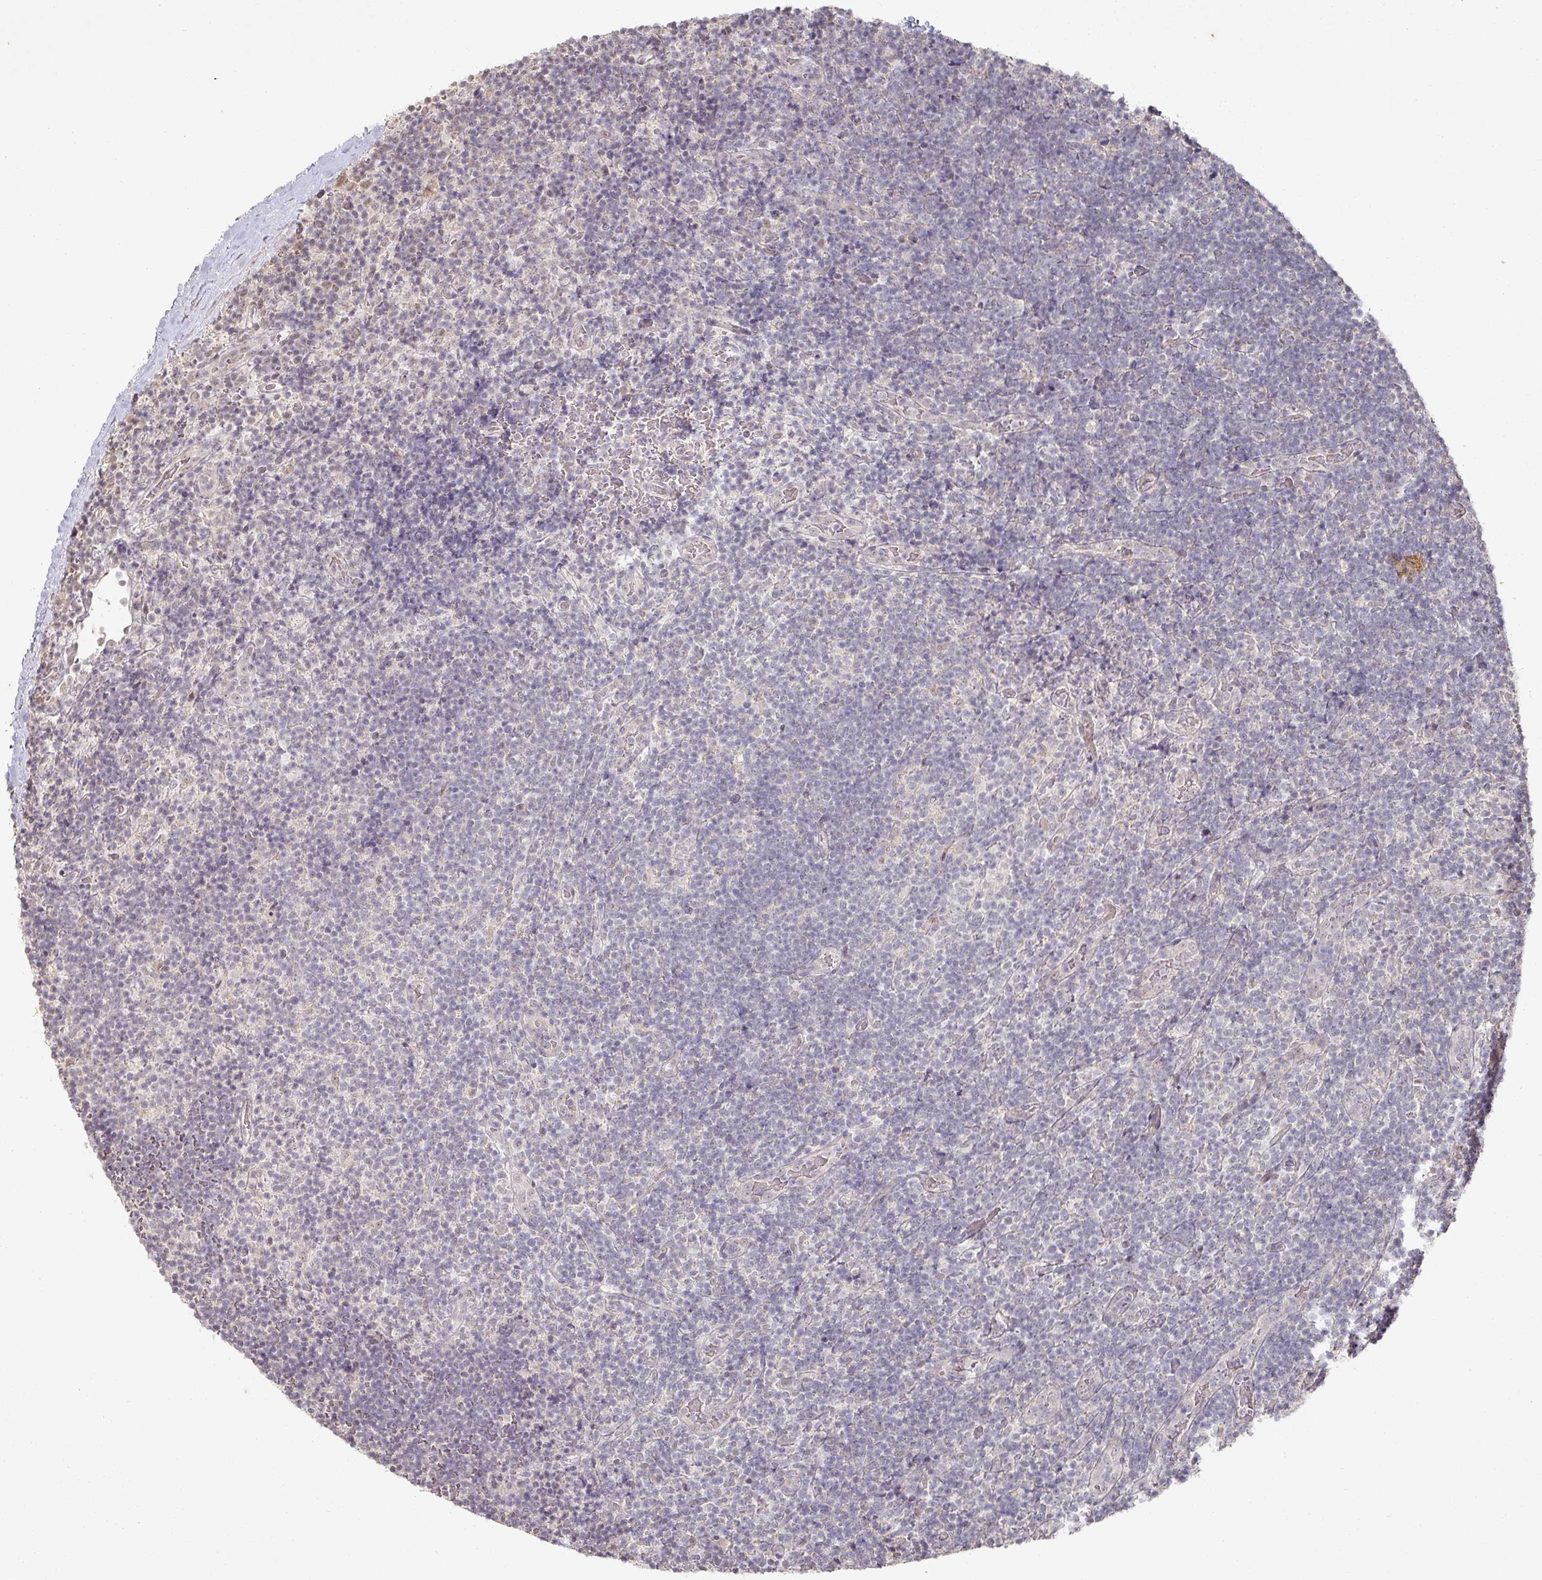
{"staining": {"intensity": "negative", "quantity": "none", "location": "none"}, "tissue": "lymphoma", "cell_type": "Tumor cells", "image_type": "cancer", "snomed": [{"axis": "morphology", "description": "Hodgkin's disease, NOS"}, {"axis": "topography", "description": "Lymph node"}], "caption": "Immunohistochemical staining of human lymphoma reveals no significant staining in tumor cells.", "gene": "CAPN5", "patient": {"sex": "female", "age": 57}}